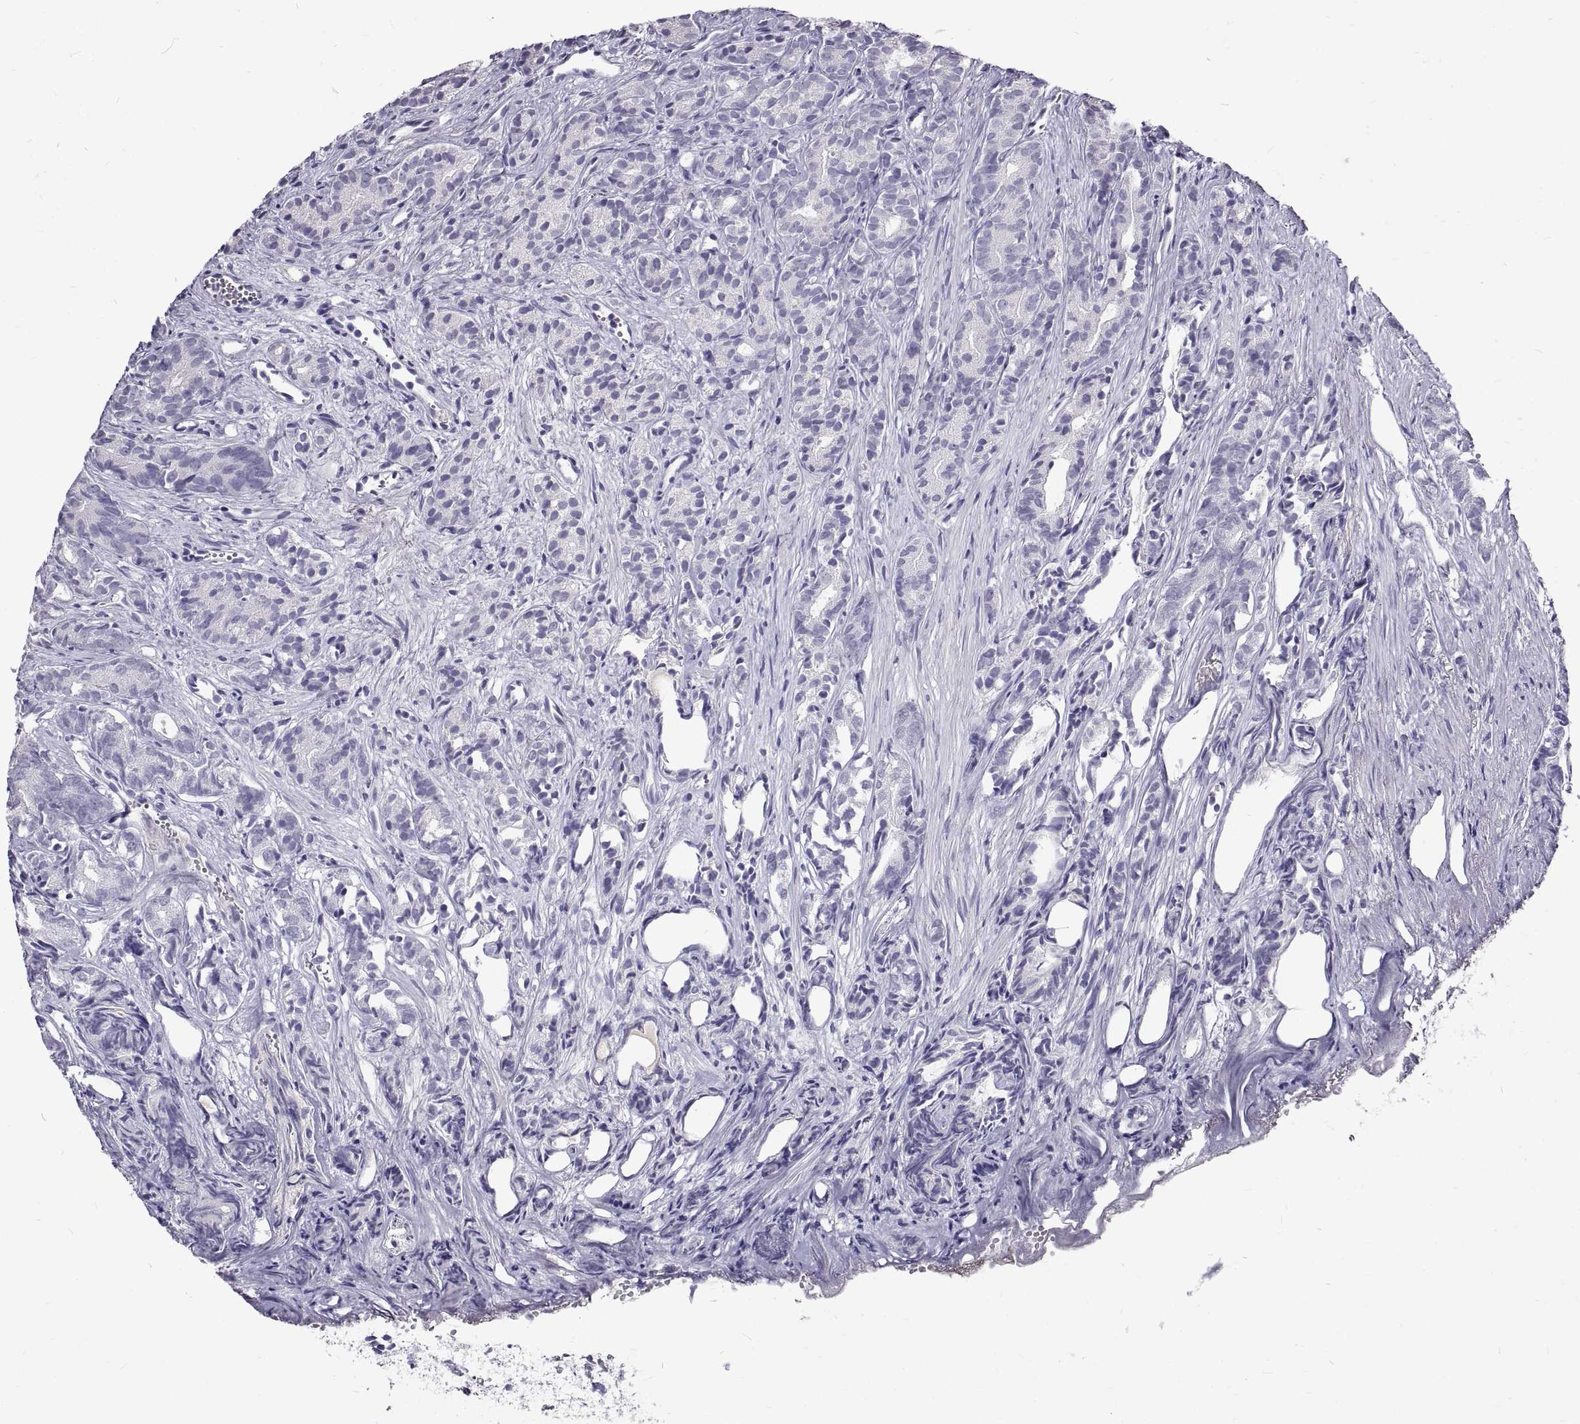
{"staining": {"intensity": "negative", "quantity": "none", "location": "none"}, "tissue": "prostate cancer", "cell_type": "Tumor cells", "image_type": "cancer", "snomed": [{"axis": "morphology", "description": "Adenocarcinoma, High grade"}, {"axis": "topography", "description": "Prostate"}], "caption": "This is an immunohistochemistry (IHC) histopathology image of high-grade adenocarcinoma (prostate). There is no expression in tumor cells.", "gene": "GNG12", "patient": {"sex": "male", "age": 84}}